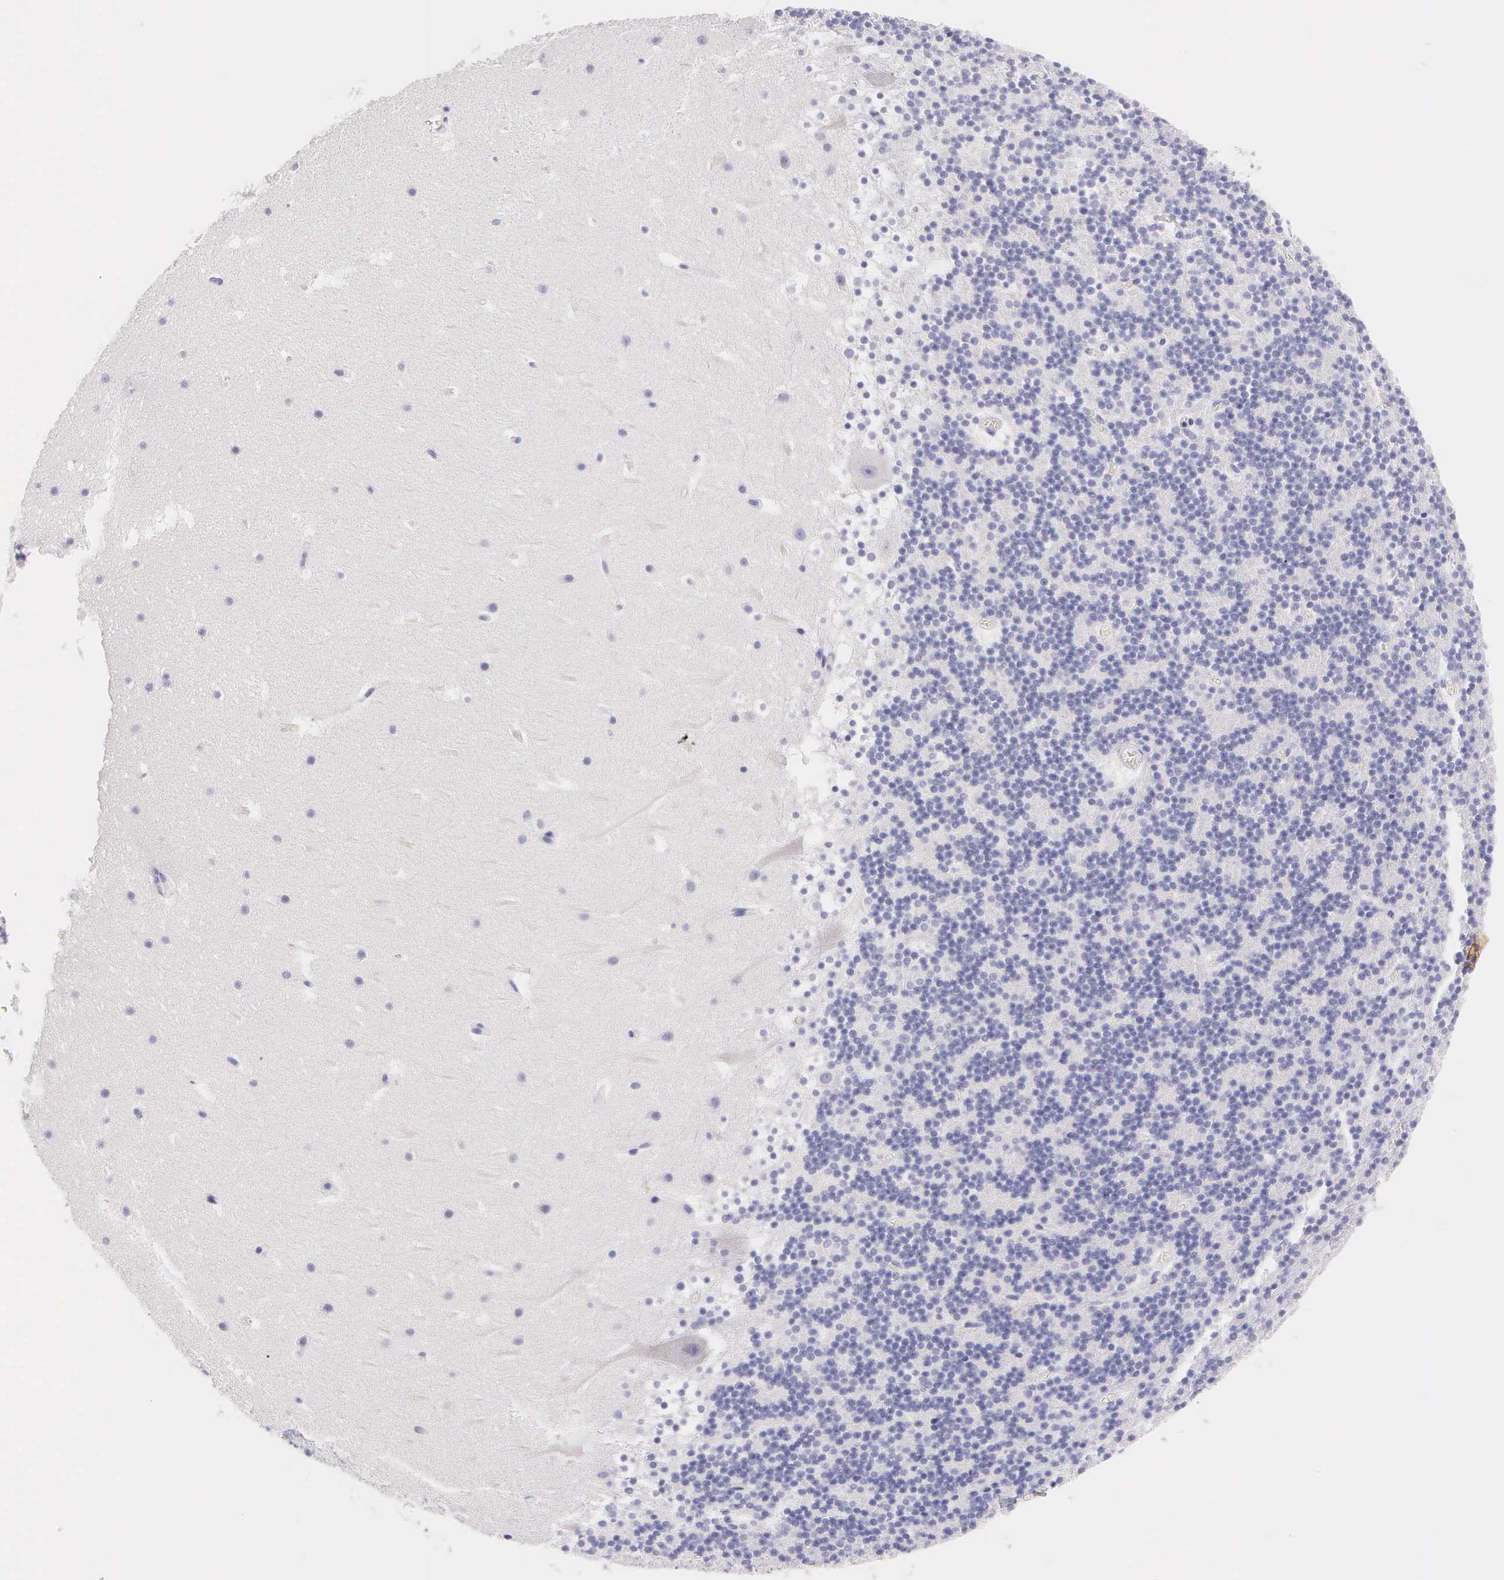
{"staining": {"intensity": "negative", "quantity": "none", "location": "none"}, "tissue": "cerebellum", "cell_type": "Cells in granular layer", "image_type": "normal", "snomed": [{"axis": "morphology", "description": "Normal tissue, NOS"}, {"axis": "topography", "description": "Cerebellum"}], "caption": "IHC image of benign cerebellum stained for a protein (brown), which reveals no positivity in cells in granular layer.", "gene": "KRT17", "patient": {"sex": "male", "age": 45}}